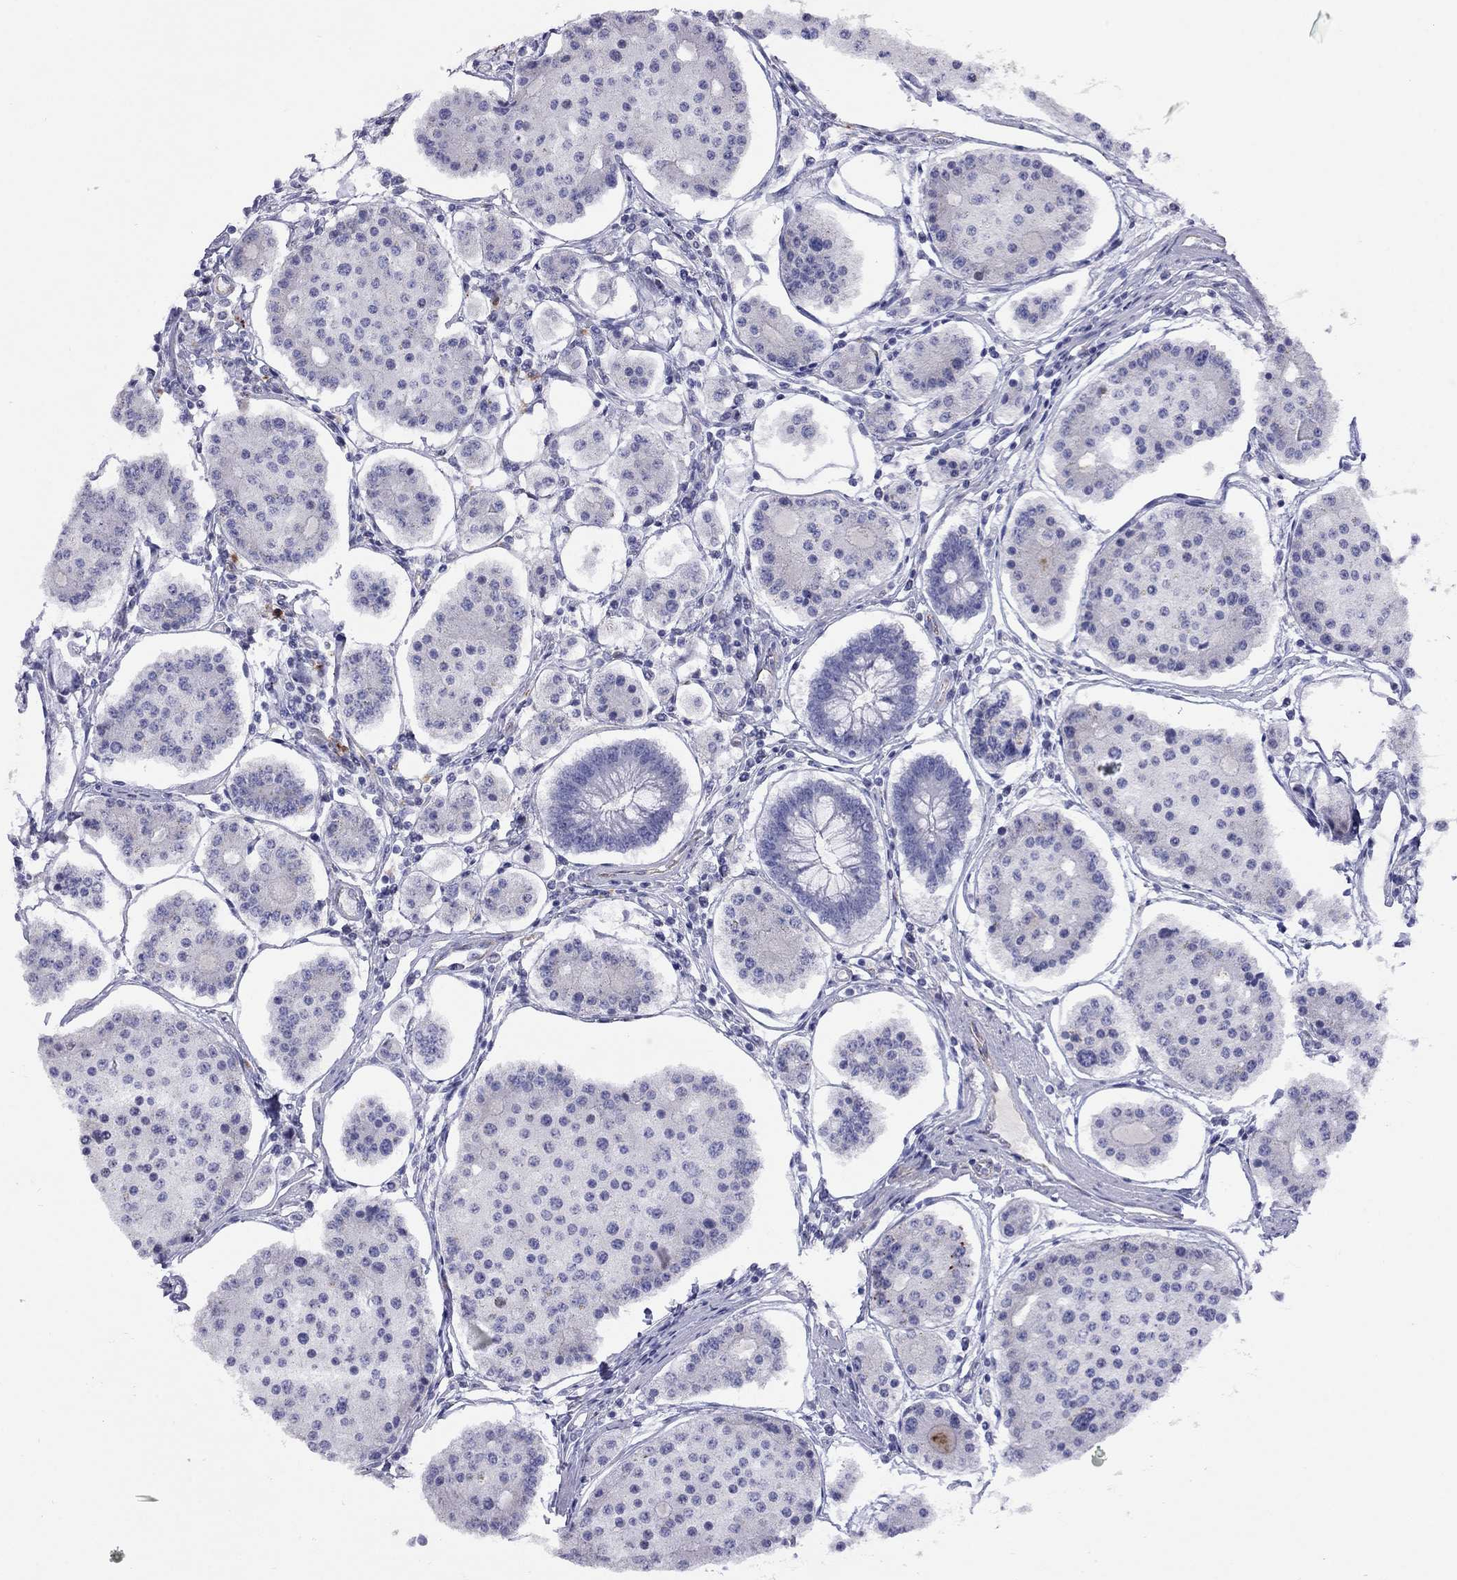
{"staining": {"intensity": "negative", "quantity": "none", "location": "none"}, "tissue": "carcinoid", "cell_type": "Tumor cells", "image_type": "cancer", "snomed": [{"axis": "morphology", "description": "Carcinoid, malignant, NOS"}, {"axis": "topography", "description": "Small intestine"}], "caption": "IHC of carcinoid (malignant) displays no expression in tumor cells.", "gene": "SPINT4", "patient": {"sex": "female", "age": 65}}